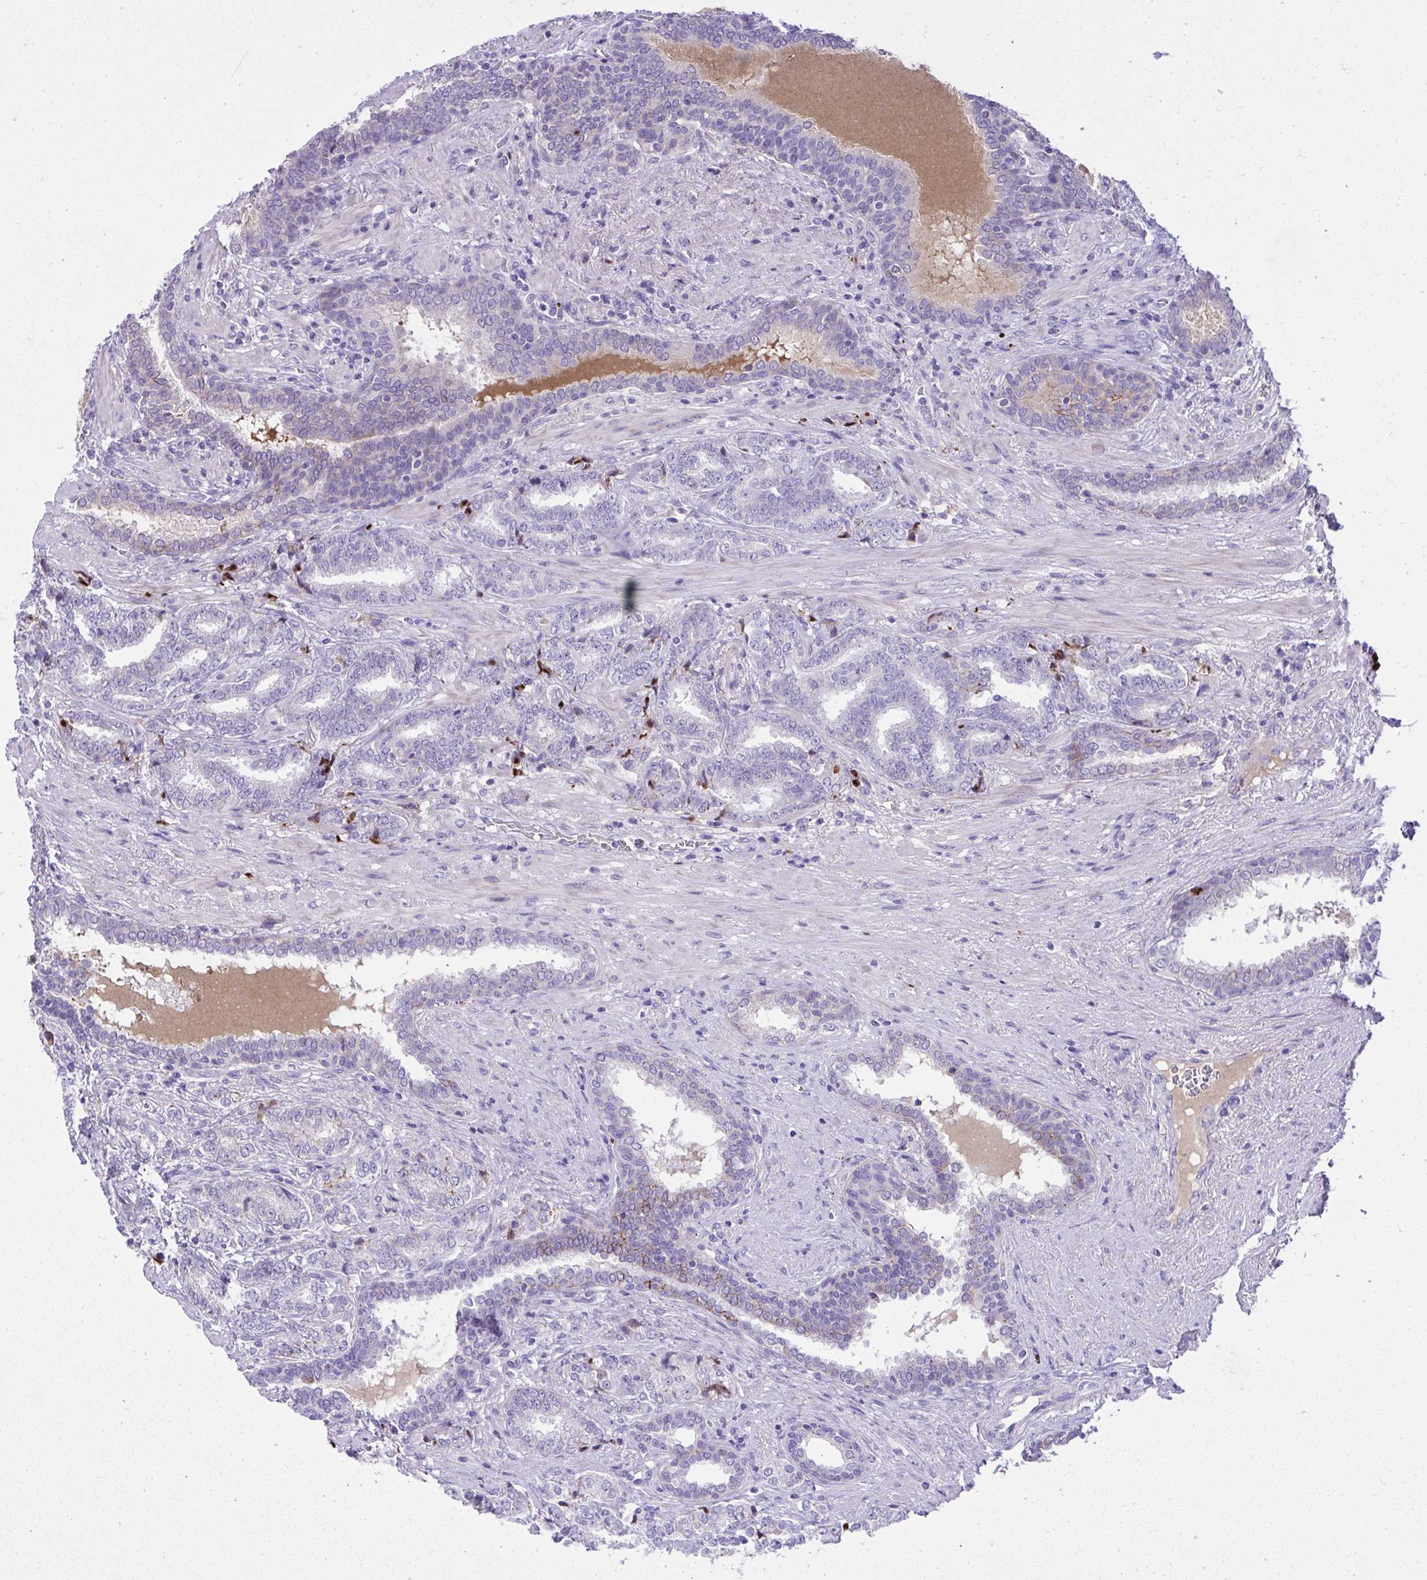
{"staining": {"intensity": "negative", "quantity": "none", "location": "none"}, "tissue": "prostate cancer", "cell_type": "Tumor cells", "image_type": "cancer", "snomed": [{"axis": "morphology", "description": "Adenocarcinoma, High grade"}, {"axis": "topography", "description": "Prostate"}], "caption": "Prostate cancer was stained to show a protein in brown. There is no significant positivity in tumor cells.", "gene": "HRG", "patient": {"sex": "male", "age": 72}}